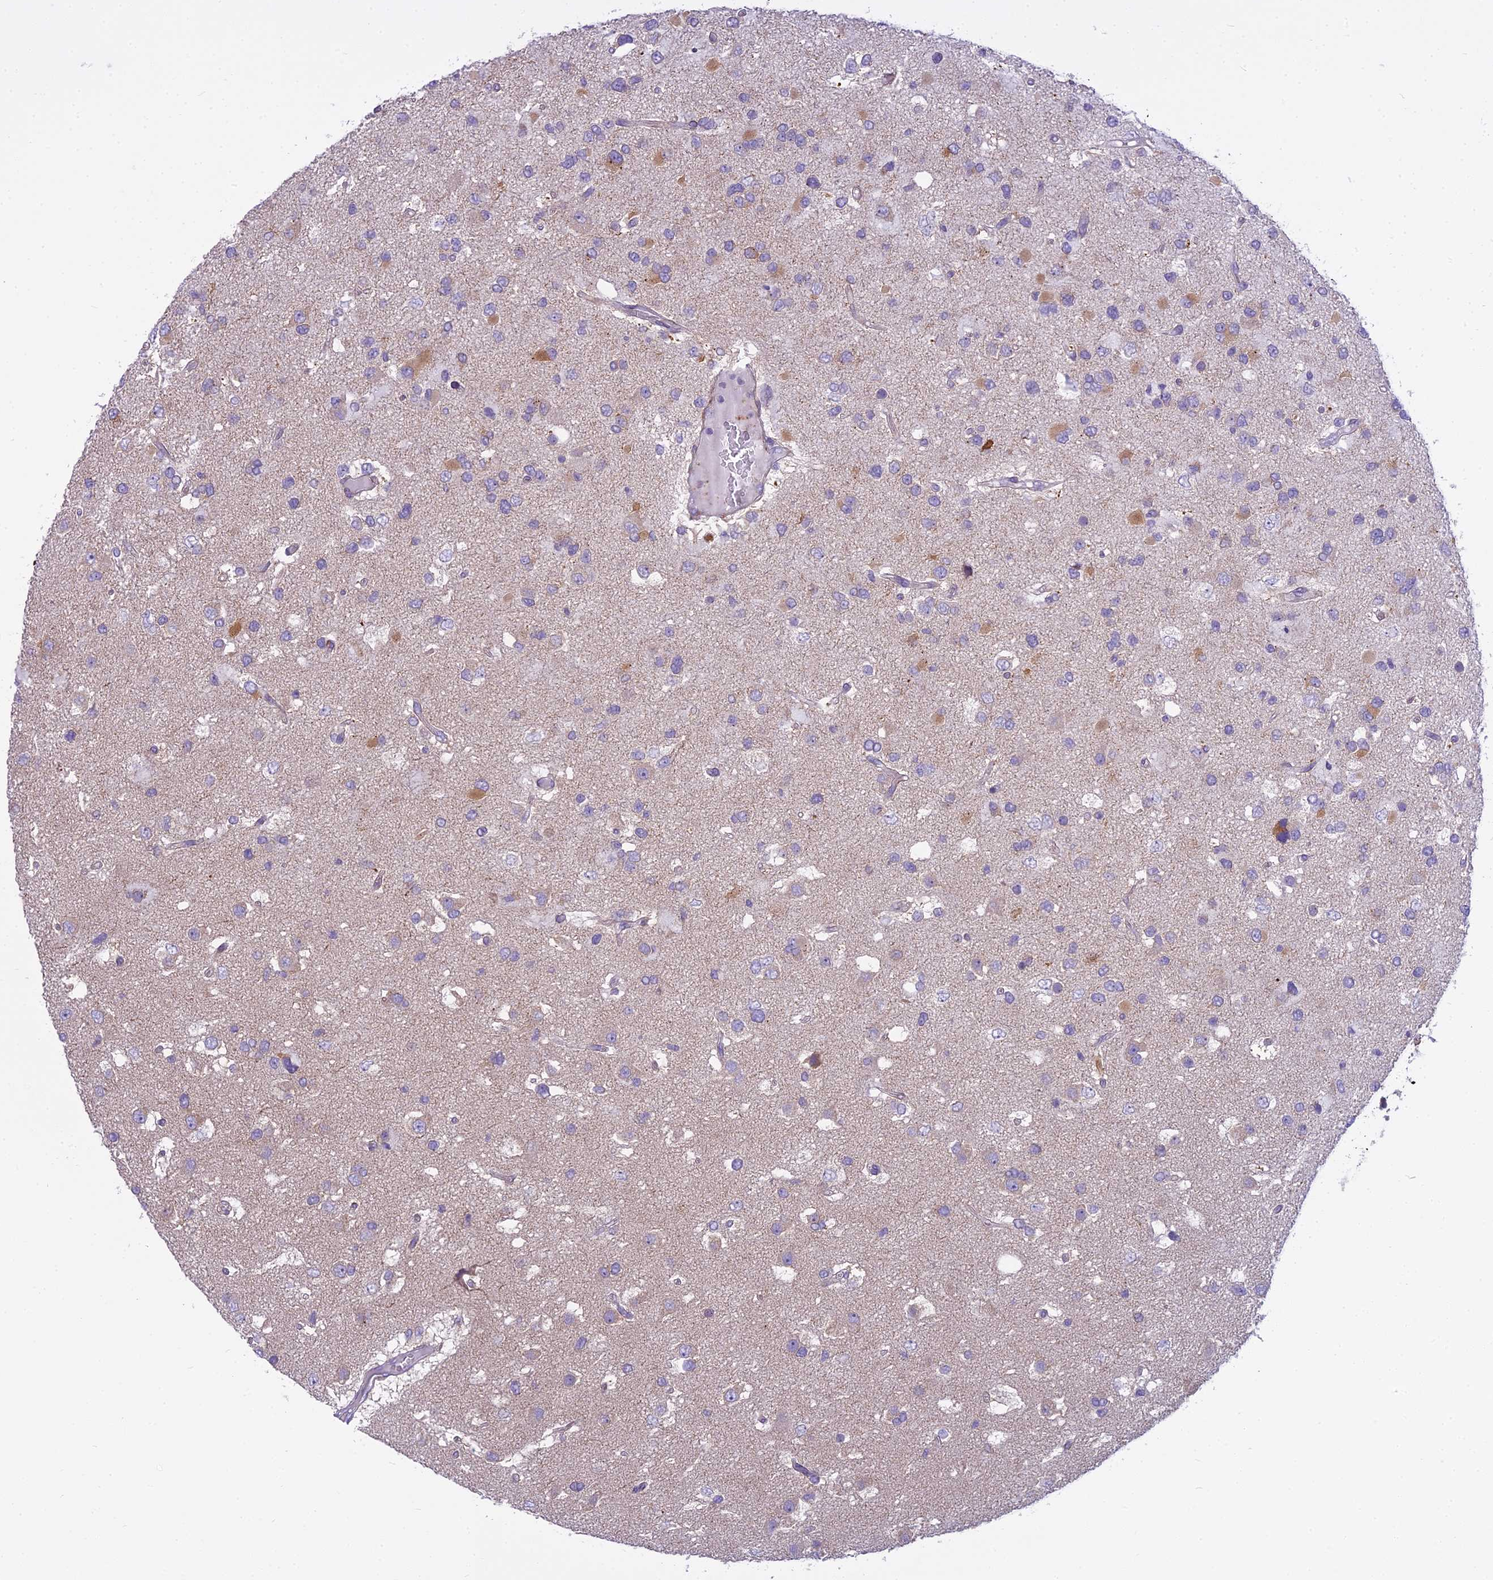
{"staining": {"intensity": "moderate", "quantity": "25%-75%", "location": "cytoplasmic/membranous"}, "tissue": "glioma", "cell_type": "Tumor cells", "image_type": "cancer", "snomed": [{"axis": "morphology", "description": "Glioma, malignant, High grade"}, {"axis": "topography", "description": "Brain"}], "caption": "Immunohistochemistry (IHC) histopathology image of neoplastic tissue: glioma stained using immunohistochemistry (IHC) exhibits medium levels of moderate protein expression localized specifically in the cytoplasmic/membranous of tumor cells, appearing as a cytoplasmic/membranous brown color.", "gene": "PCDHB14", "patient": {"sex": "male", "age": 53}}